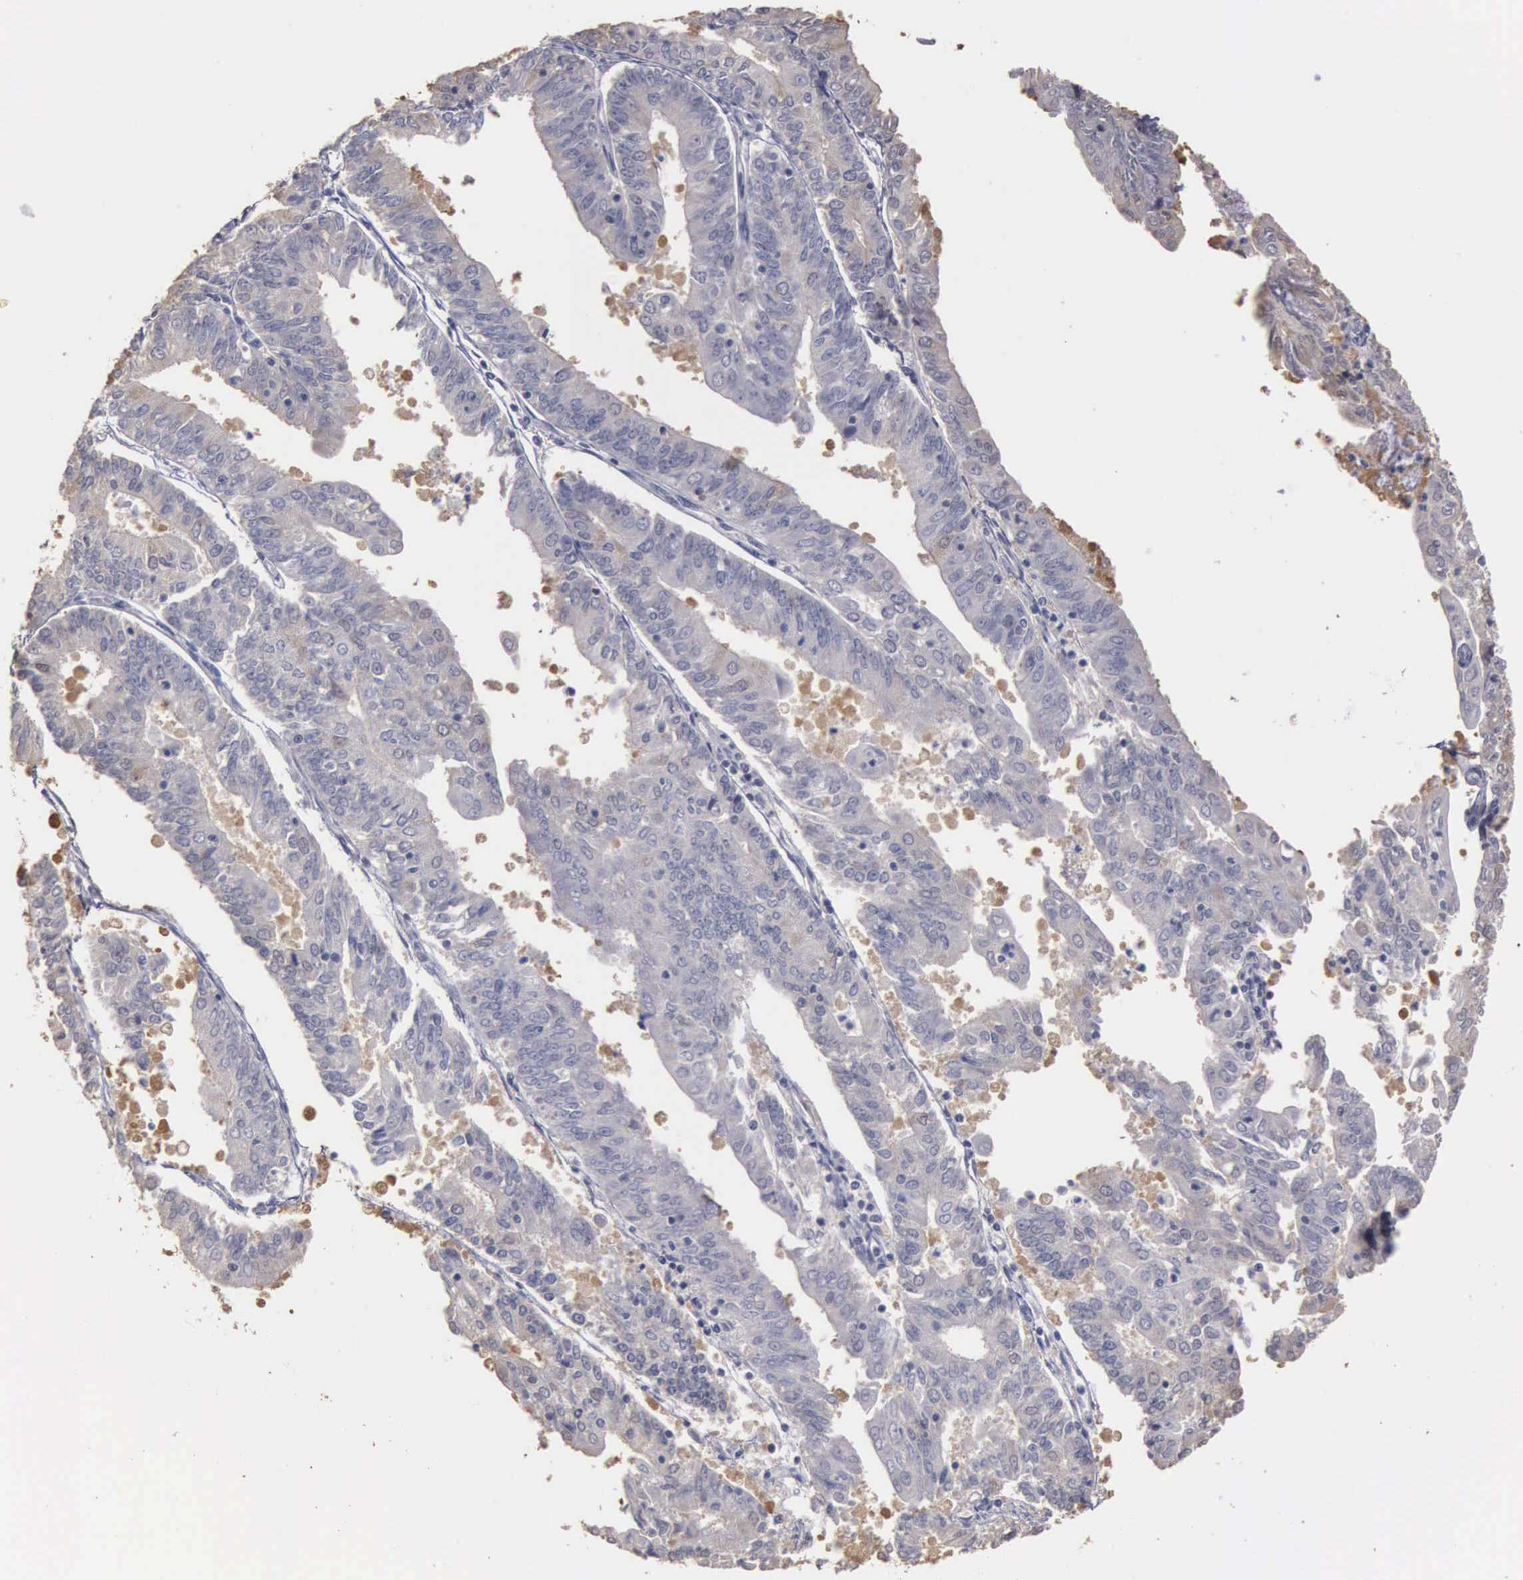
{"staining": {"intensity": "negative", "quantity": "none", "location": "none"}, "tissue": "endometrial cancer", "cell_type": "Tumor cells", "image_type": "cancer", "snomed": [{"axis": "morphology", "description": "Adenocarcinoma, NOS"}, {"axis": "topography", "description": "Endometrium"}], "caption": "Endometrial adenocarcinoma was stained to show a protein in brown. There is no significant staining in tumor cells. (DAB IHC visualized using brightfield microscopy, high magnification).", "gene": "ENO3", "patient": {"sex": "female", "age": 79}}